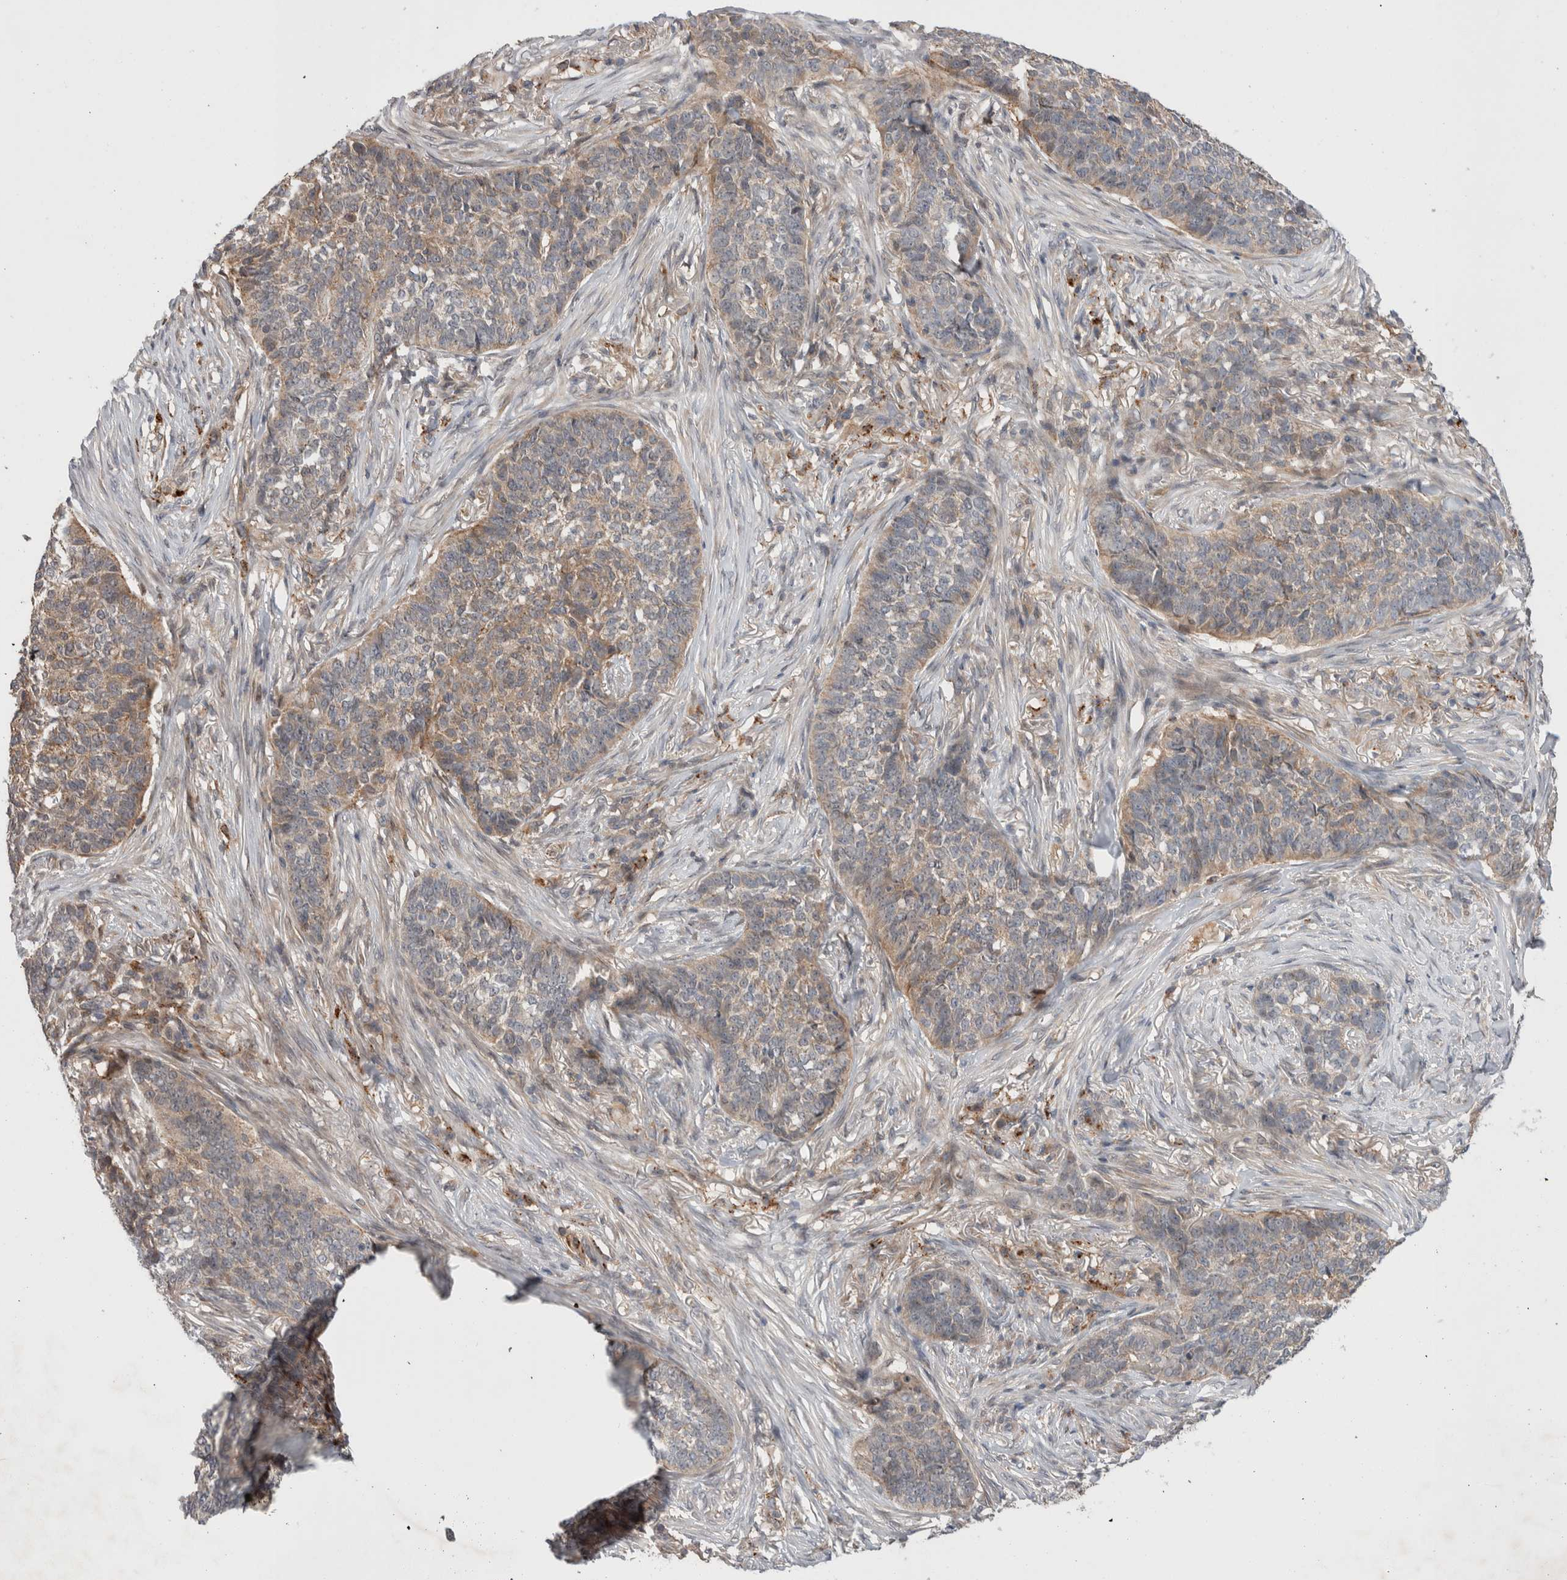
{"staining": {"intensity": "weak", "quantity": "25%-75%", "location": "cytoplasmic/membranous"}, "tissue": "skin cancer", "cell_type": "Tumor cells", "image_type": "cancer", "snomed": [{"axis": "morphology", "description": "Basal cell carcinoma"}, {"axis": "topography", "description": "Skin"}], "caption": "Skin cancer (basal cell carcinoma) stained with DAB (3,3'-diaminobenzidine) IHC reveals low levels of weak cytoplasmic/membranous expression in approximately 25%-75% of tumor cells. (IHC, brightfield microscopy, high magnification).", "gene": "MRPL37", "patient": {"sex": "male", "age": 85}}